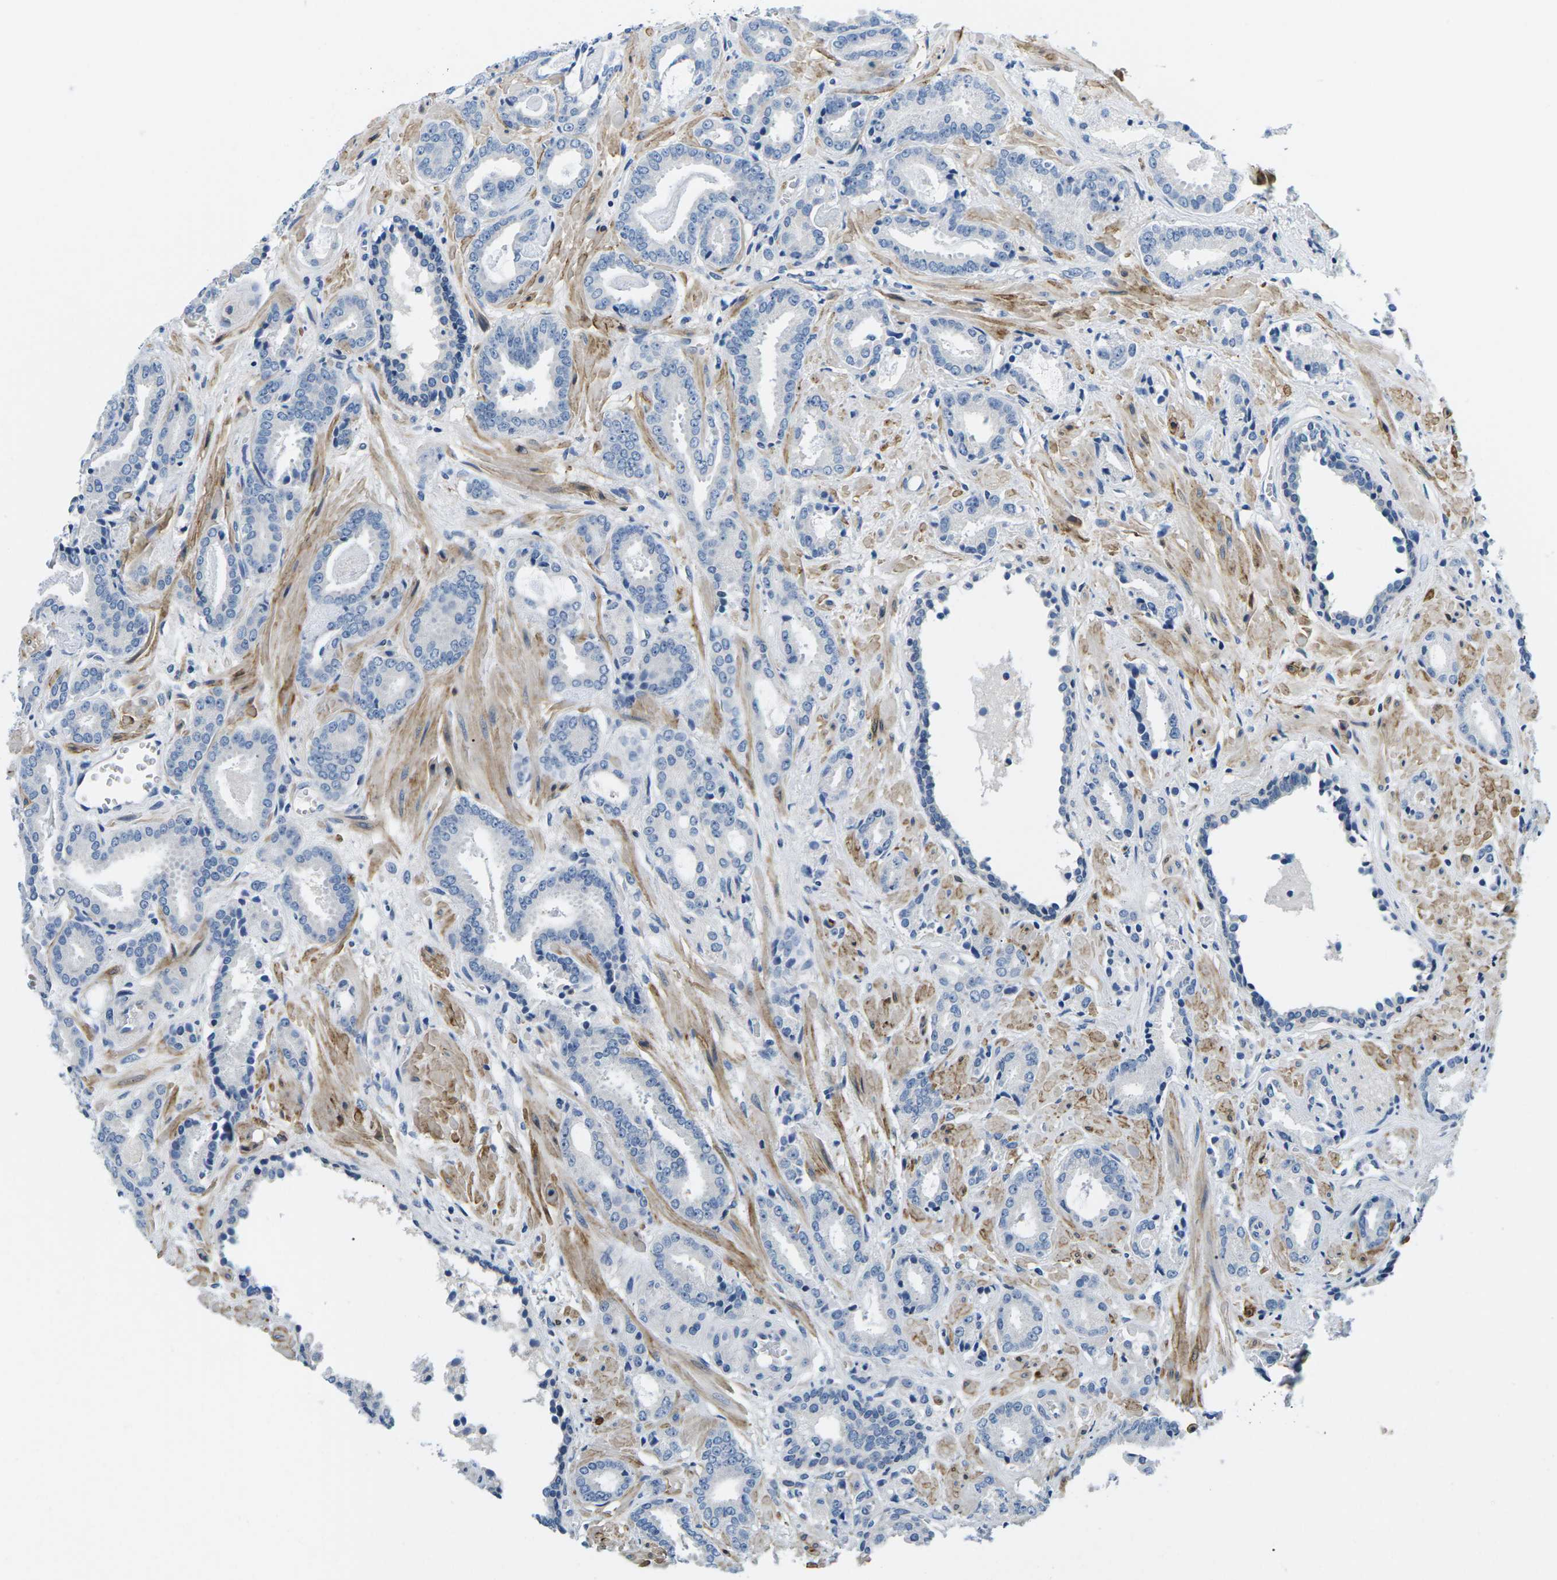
{"staining": {"intensity": "negative", "quantity": "none", "location": "none"}, "tissue": "prostate cancer", "cell_type": "Tumor cells", "image_type": "cancer", "snomed": [{"axis": "morphology", "description": "Adenocarcinoma, Low grade"}, {"axis": "topography", "description": "Prostate"}], "caption": "DAB immunohistochemical staining of prostate cancer demonstrates no significant positivity in tumor cells. (Immunohistochemistry, brightfield microscopy, high magnification).", "gene": "TSPAN2", "patient": {"sex": "male", "age": 53}}